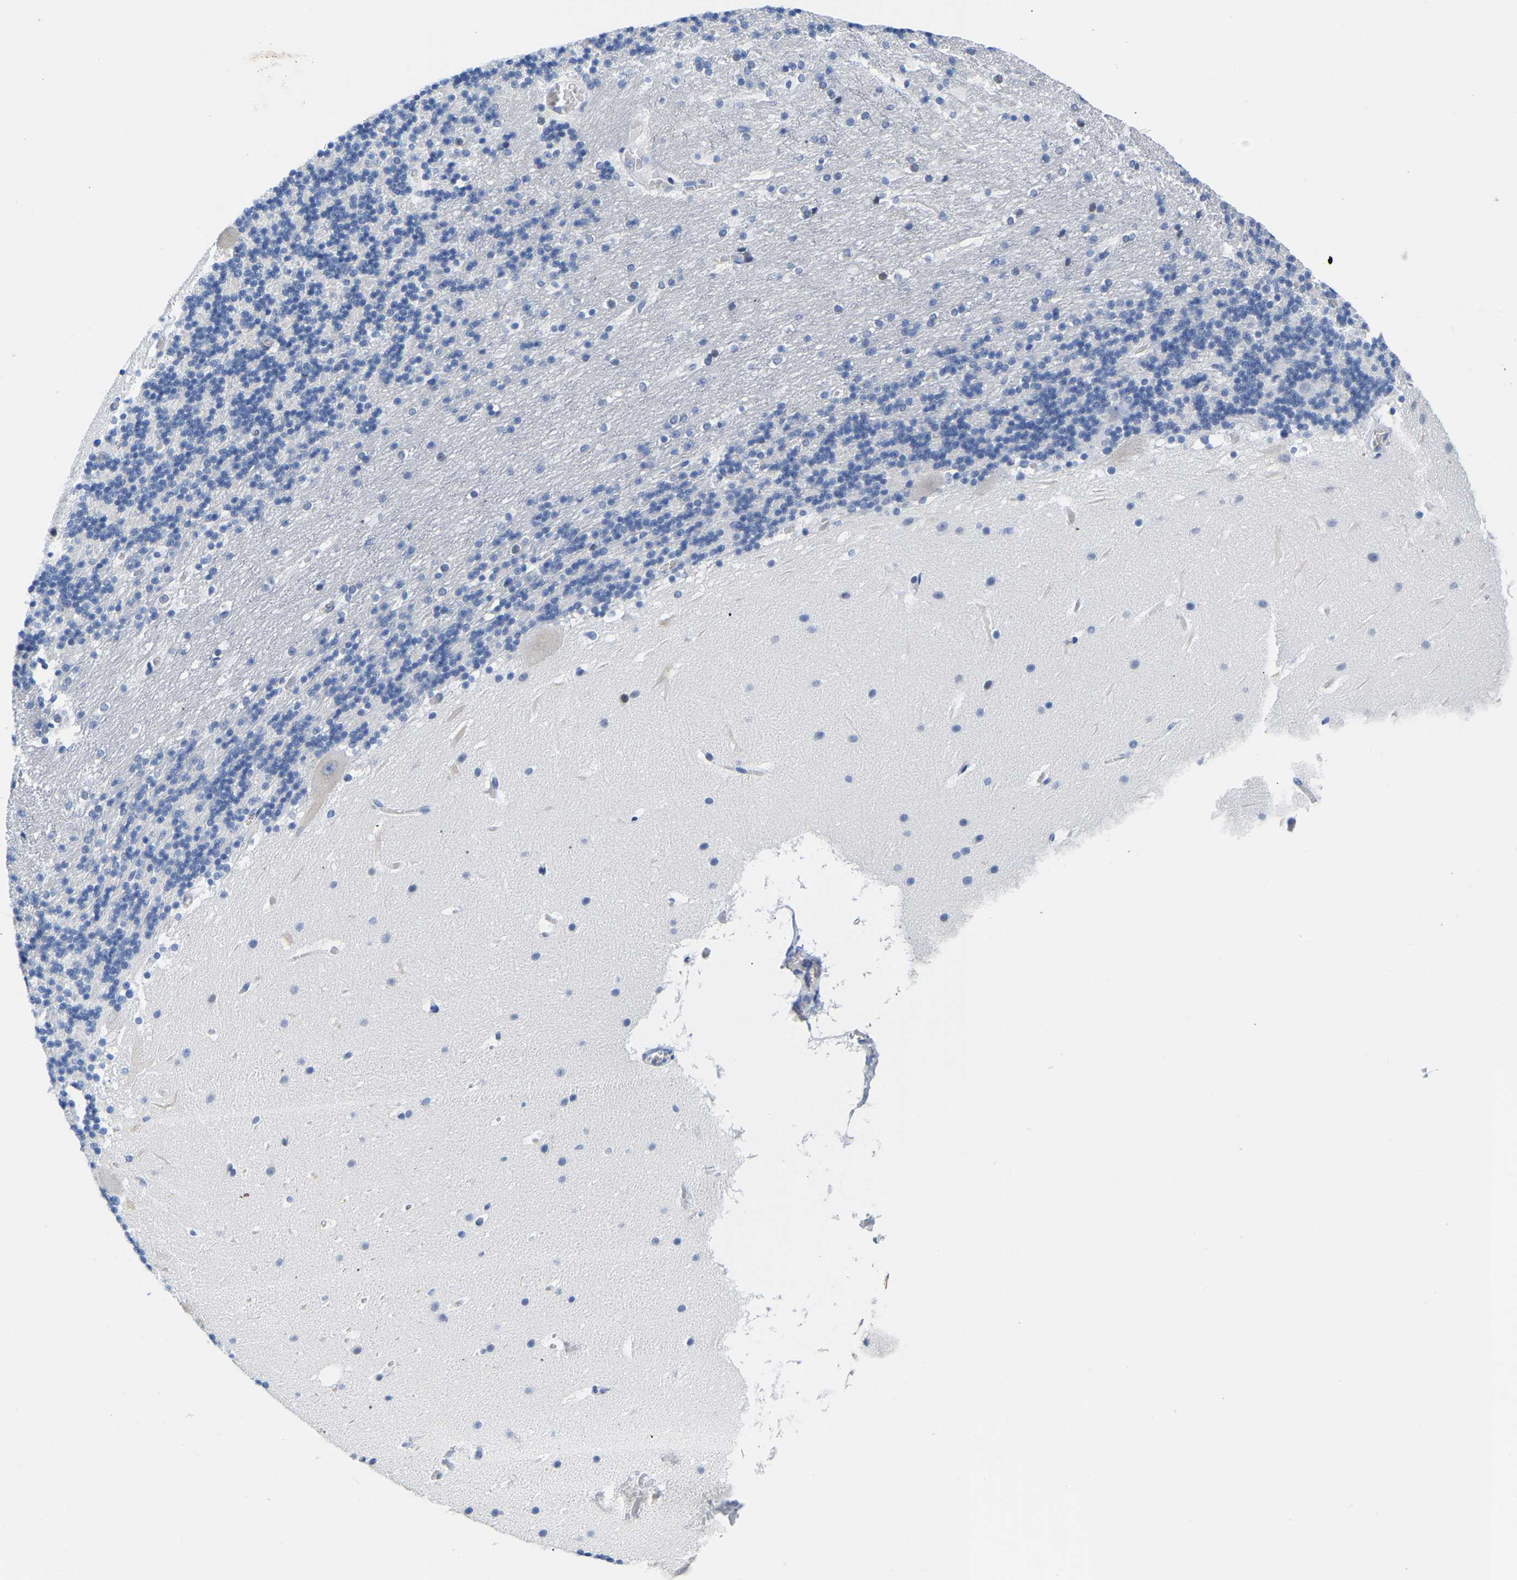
{"staining": {"intensity": "negative", "quantity": "none", "location": "none"}, "tissue": "cerebellum", "cell_type": "Cells in granular layer", "image_type": "normal", "snomed": [{"axis": "morphology", "description": "Normal tissue, NOS"}, {"axis": "topography", "description": "Cerebellum"}], "caption": "Micrograph shows no protein positivity in cells in granular layer of unremarkable cerebellum. (DAB (3,3'-diaminobenzidine) immunohistochemistry (IHC), high magnification).", "gene": "UPK3A", "patient": {"sex": "male", "age": 45}}